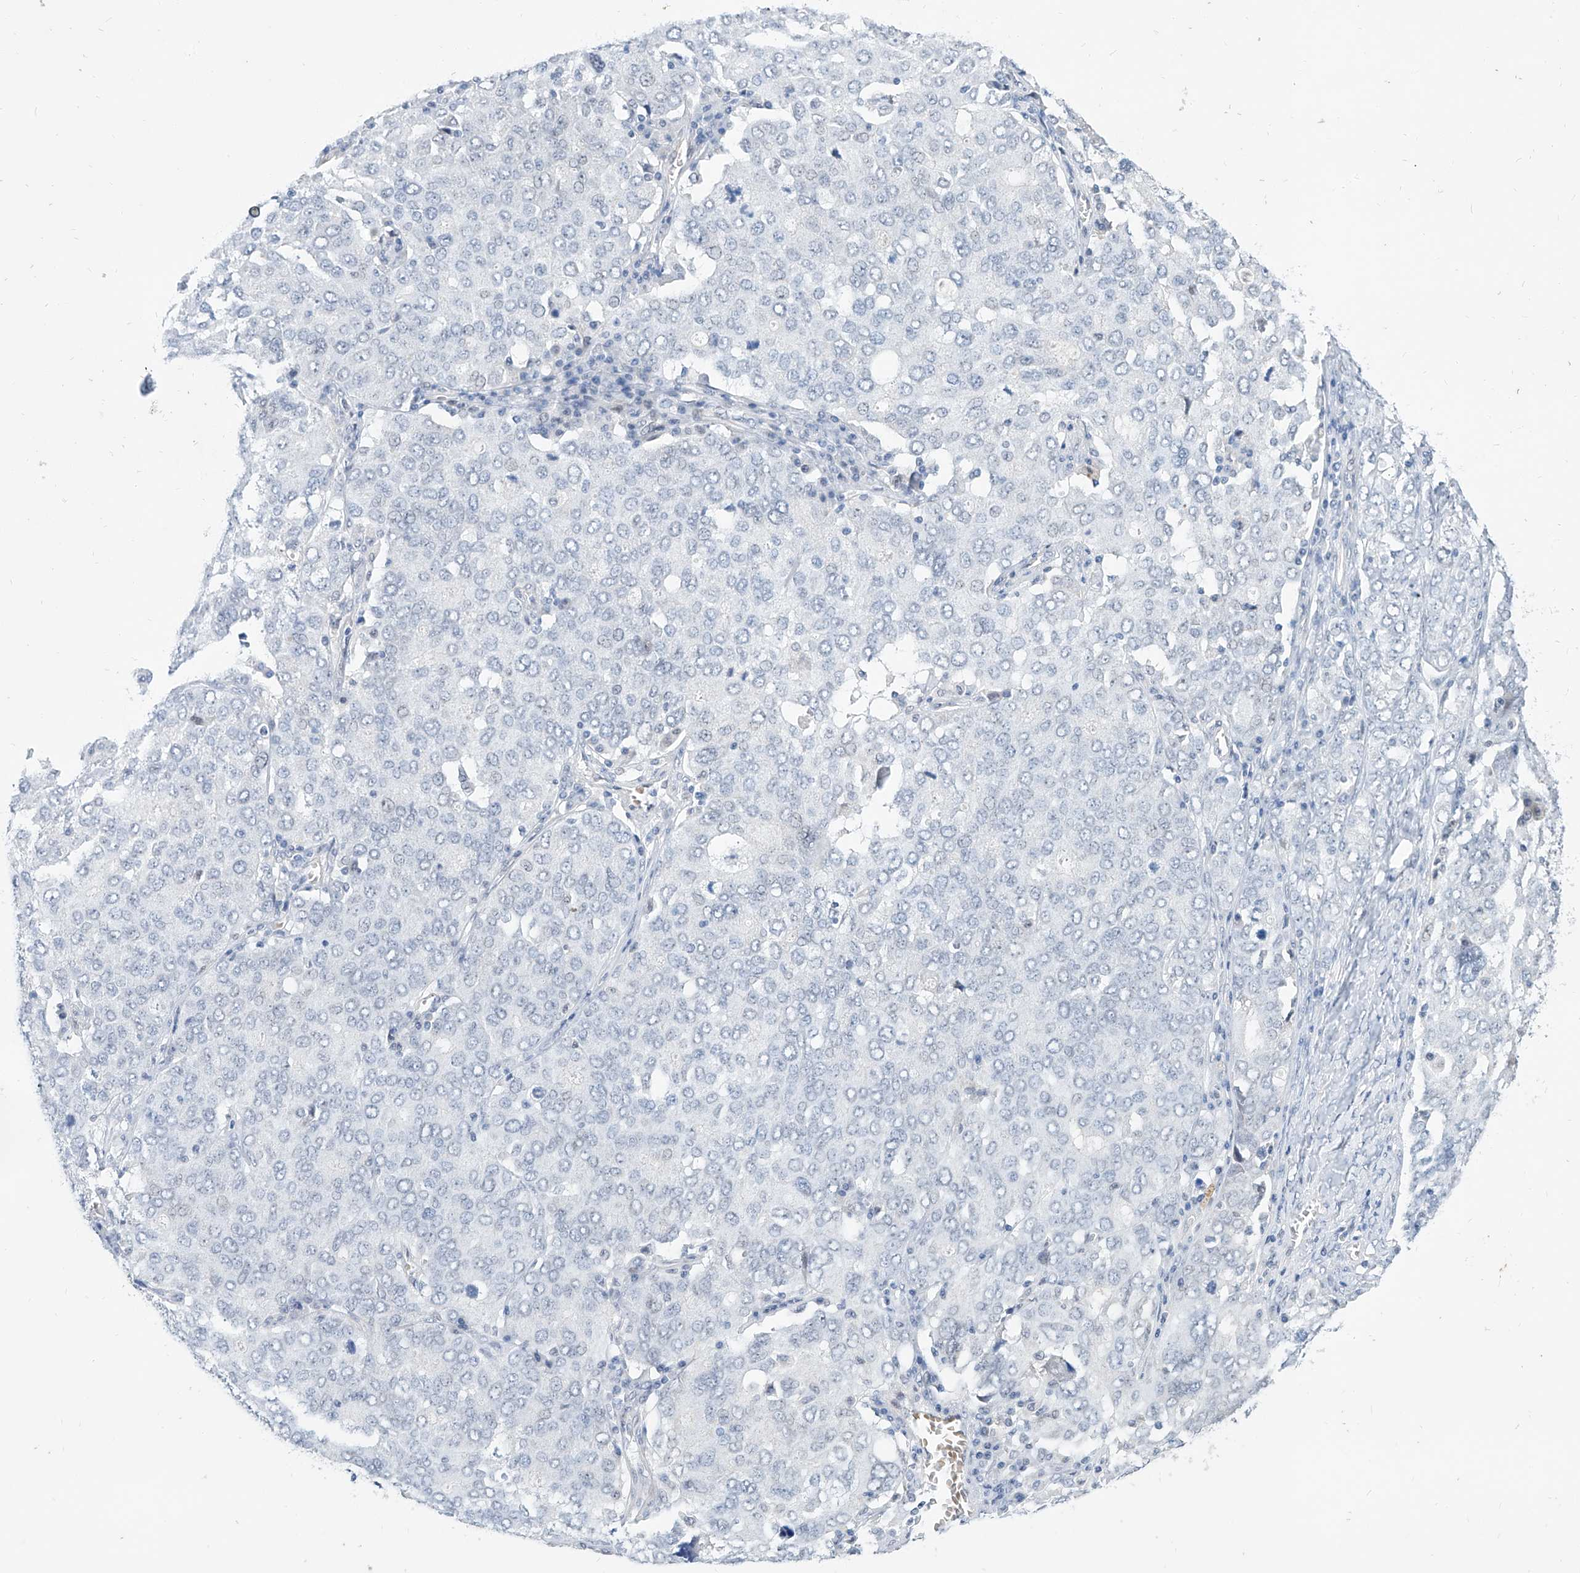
{"staining": {"intensity": "negative", "quantity": "none", "location": "none"}, "tissue": "ovarian cancer", "cell_type": "Tumor cells", "image_type": "cancer", "snomed": [{"axis": "morphology", "description": "Carcinoma, endometroid"}, {"axis": "topography", "description": "Ovary"}], "caption": "An image of ovarian endometroid carcinoma stained for a protein displays no brown staining in tumor cells.", "gene": "BPTF", "patient": {"sex": "female", "age": 62}}